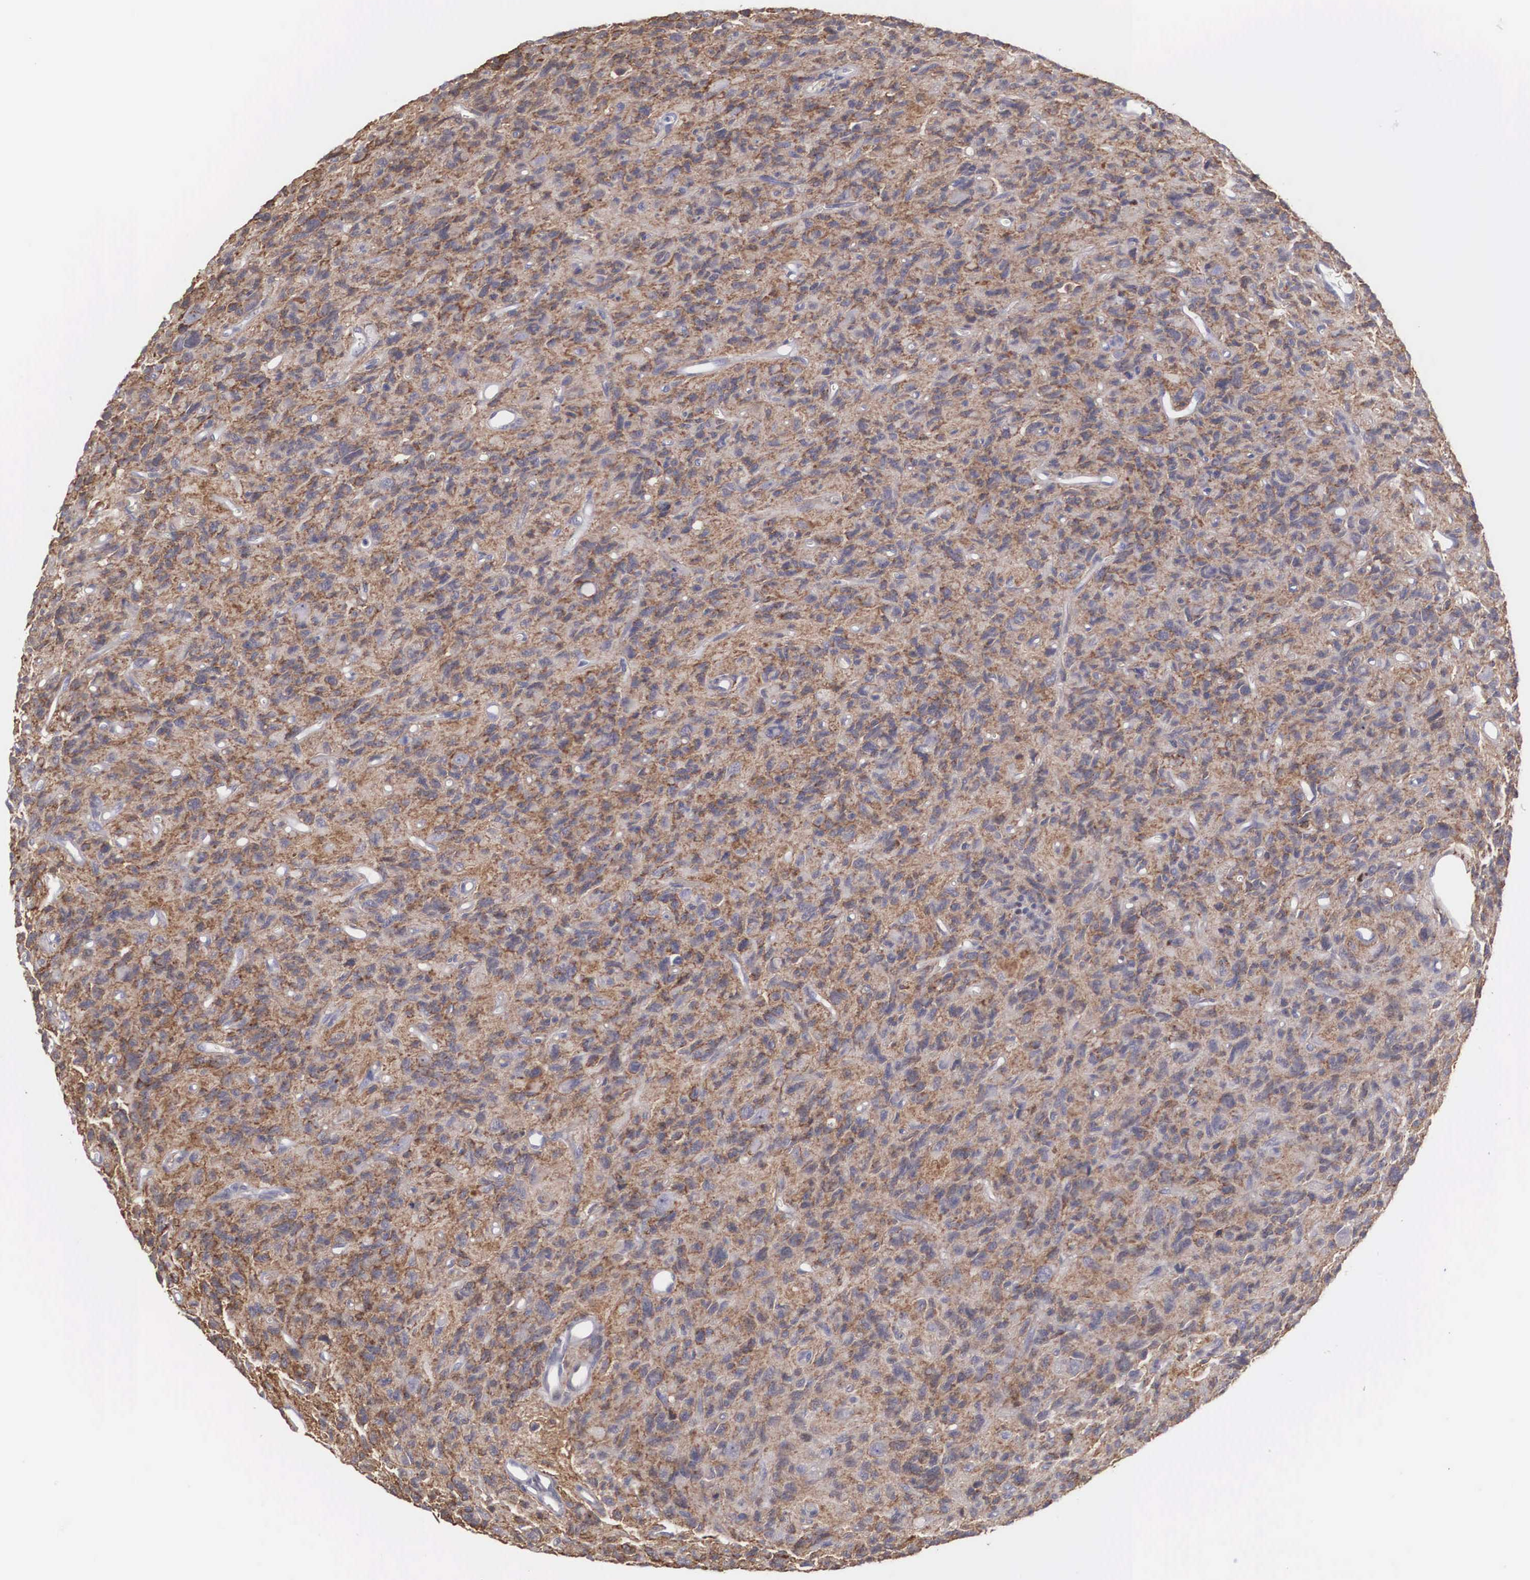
{"staining": {"intensity": "moderate", "quantity": ">75%", "location": "cytoplasmic/membranous"}, "tissue": "glioma", "cell_type": "Tumor cells", "image_type": "cancer", "snomed": [{"axis": "morphology", "description": "Glioma, malignant, High grade"}, {"axis": "topography", "description": "Brain"}], "caption": "IHC micrograph of human malignant glioma (high-grade) stained for a protein (brown), which shows medium levels of moderate cytoplasmic/membranous expression in about >75% of tumor cells.", "gene": "RBPJ", "patient": {"sex": "female", "age": 60}}